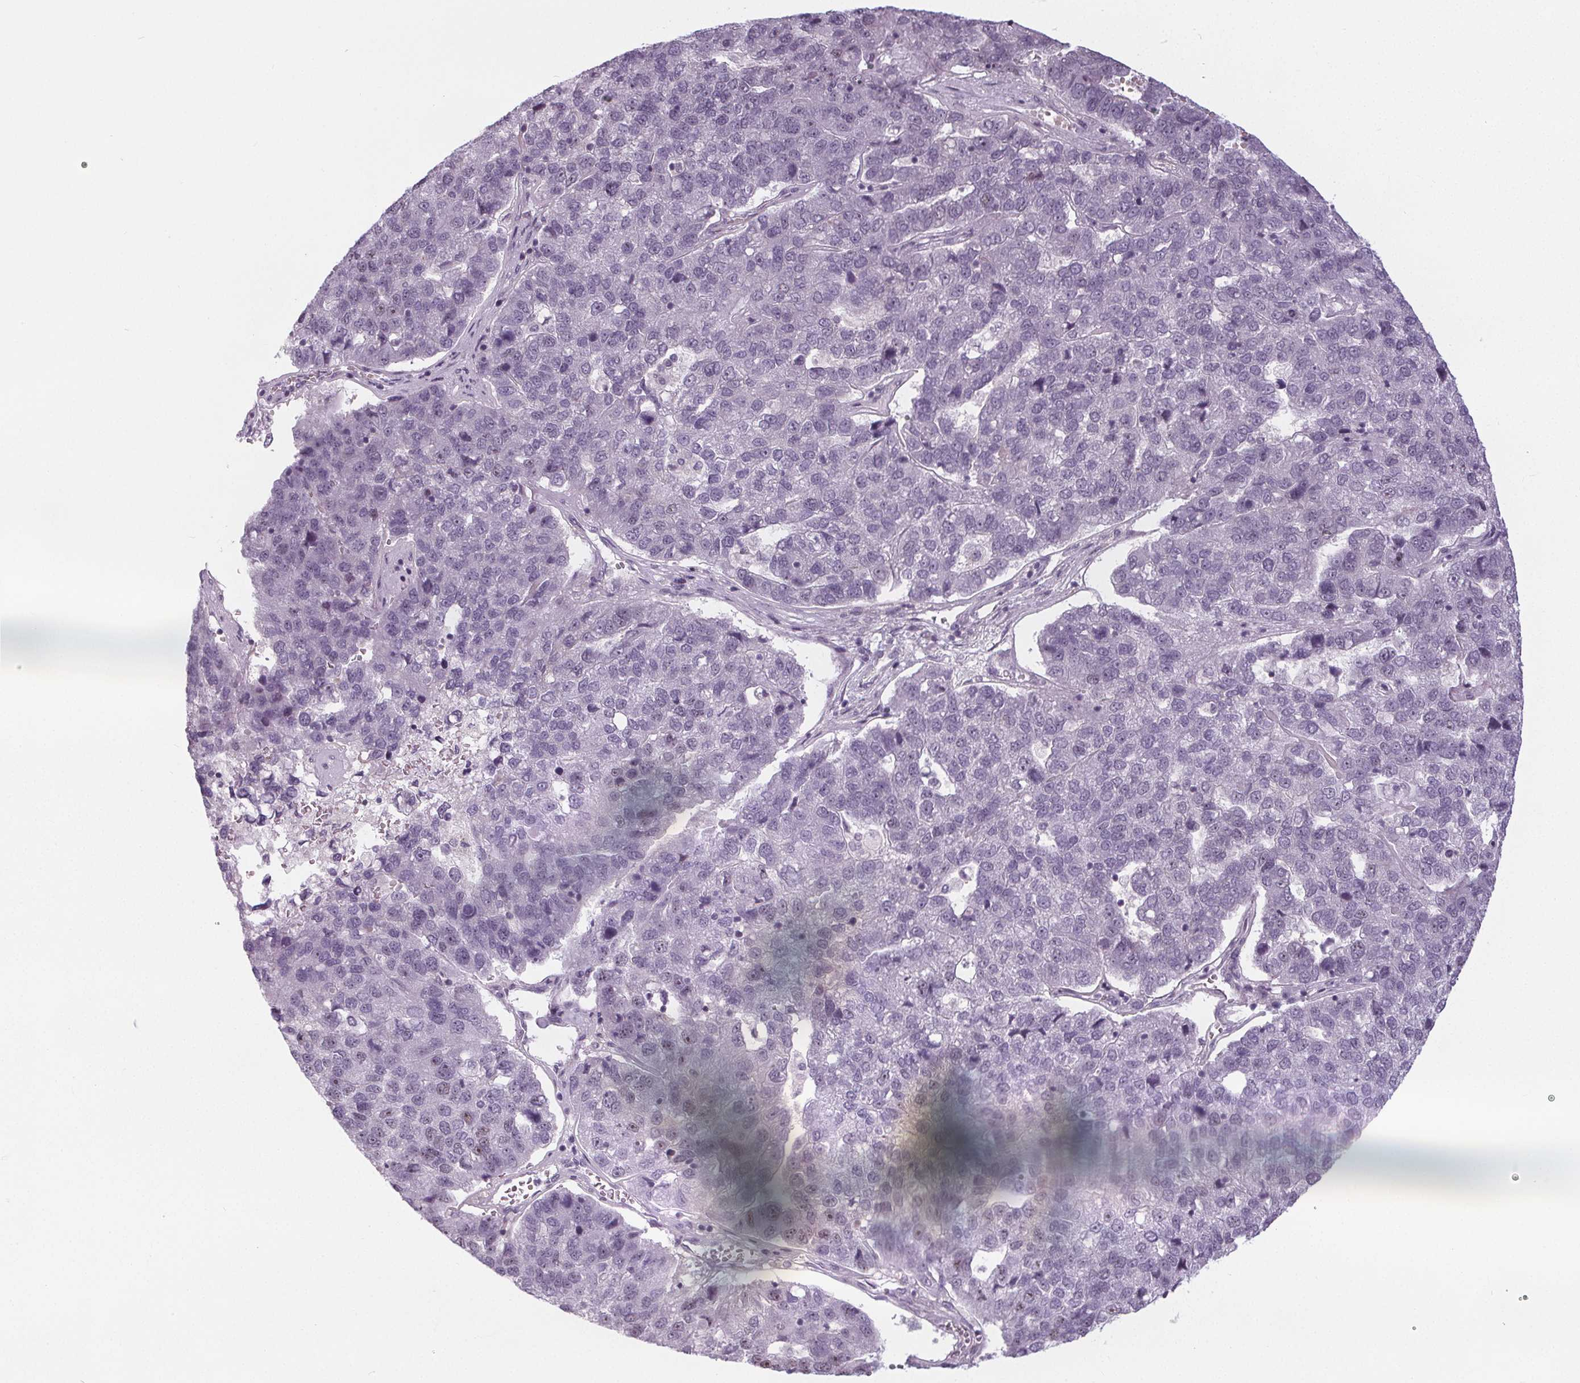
{"staining": {"intensity": "weak", "quantity": "<25%", "location": "nuclear"}, "tissue": "pancreatic cancer", "cell_type": "Tumor cells", "image_type": "cancer", "snomed": [{"axis": "morphology", "description": "Adenocarcinoma, NOS"}, {"axis": "topography", "description": "Pancreas"}], "caption": "High power microscopy photomicrograph of an IHC histopathology image of pancreatic cancer, revealing no significant positivity in tumor cells.", "gene": "NOLC1", "patient": {"sex": "female", "age": 61}}